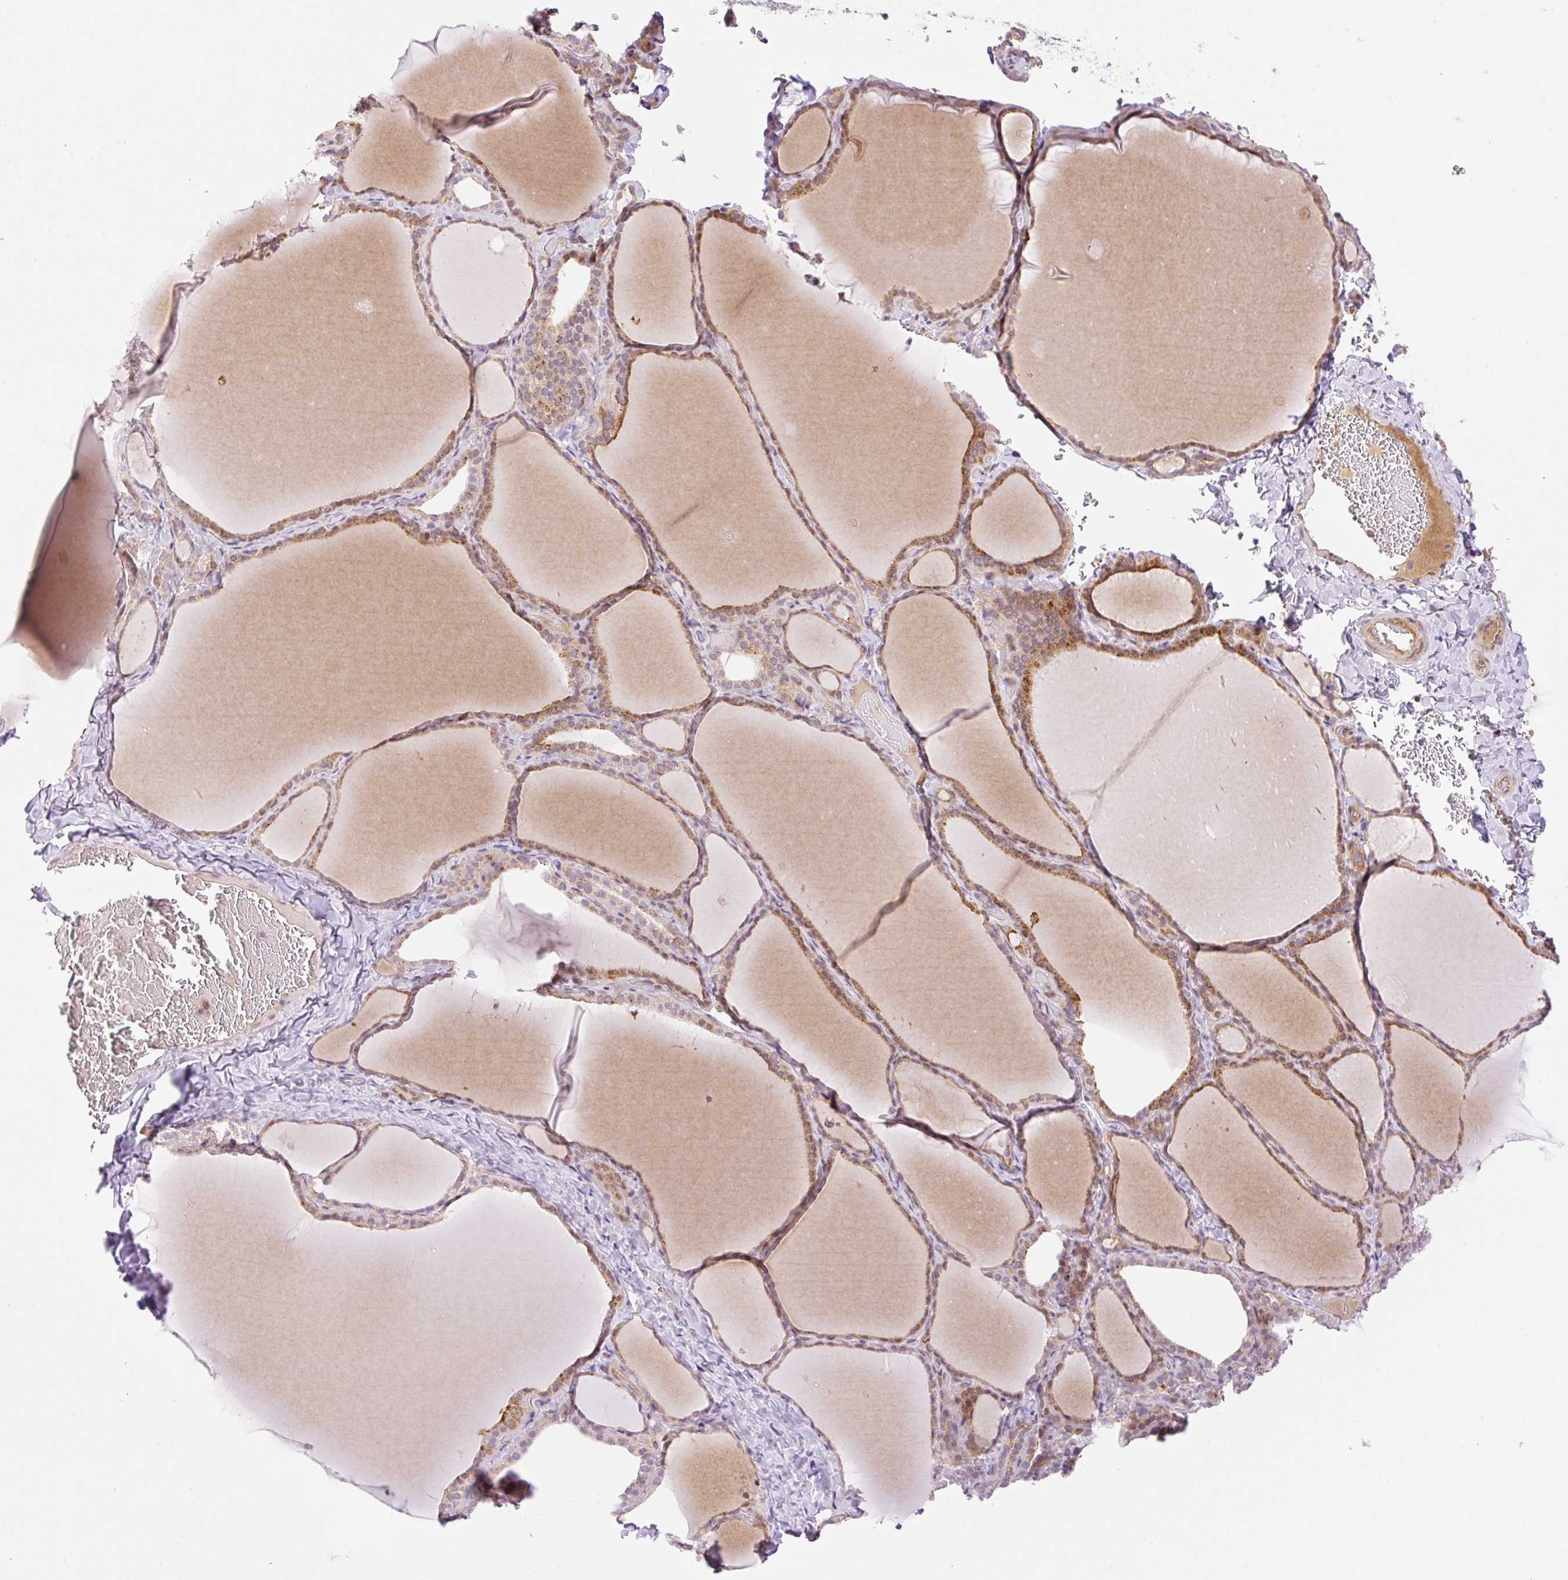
{"staining": {"intensity": "moderate", "quantity": ">75%", "location": "cytoplasmic/membranous"}, "tissue": "thyroid gland", "cell_type": "Glandular cells", "image_type": "normal", "snomed": [{"axis": "morphology", "description": "Normal tissue, NOS"}, {"axis": "topography", "description": "Thyroid gland"}], "caption": "This image shows normal thyroid gland stained with immunohistochemistry (IHC) to label a protein in brown. The cytoplasmic/membranous of glandular cells show moderate positivity for the protein. Nuclei are counter-stained blue.", "gene": "ZNF394", "patient": {"sex": "female", "age": 22}}